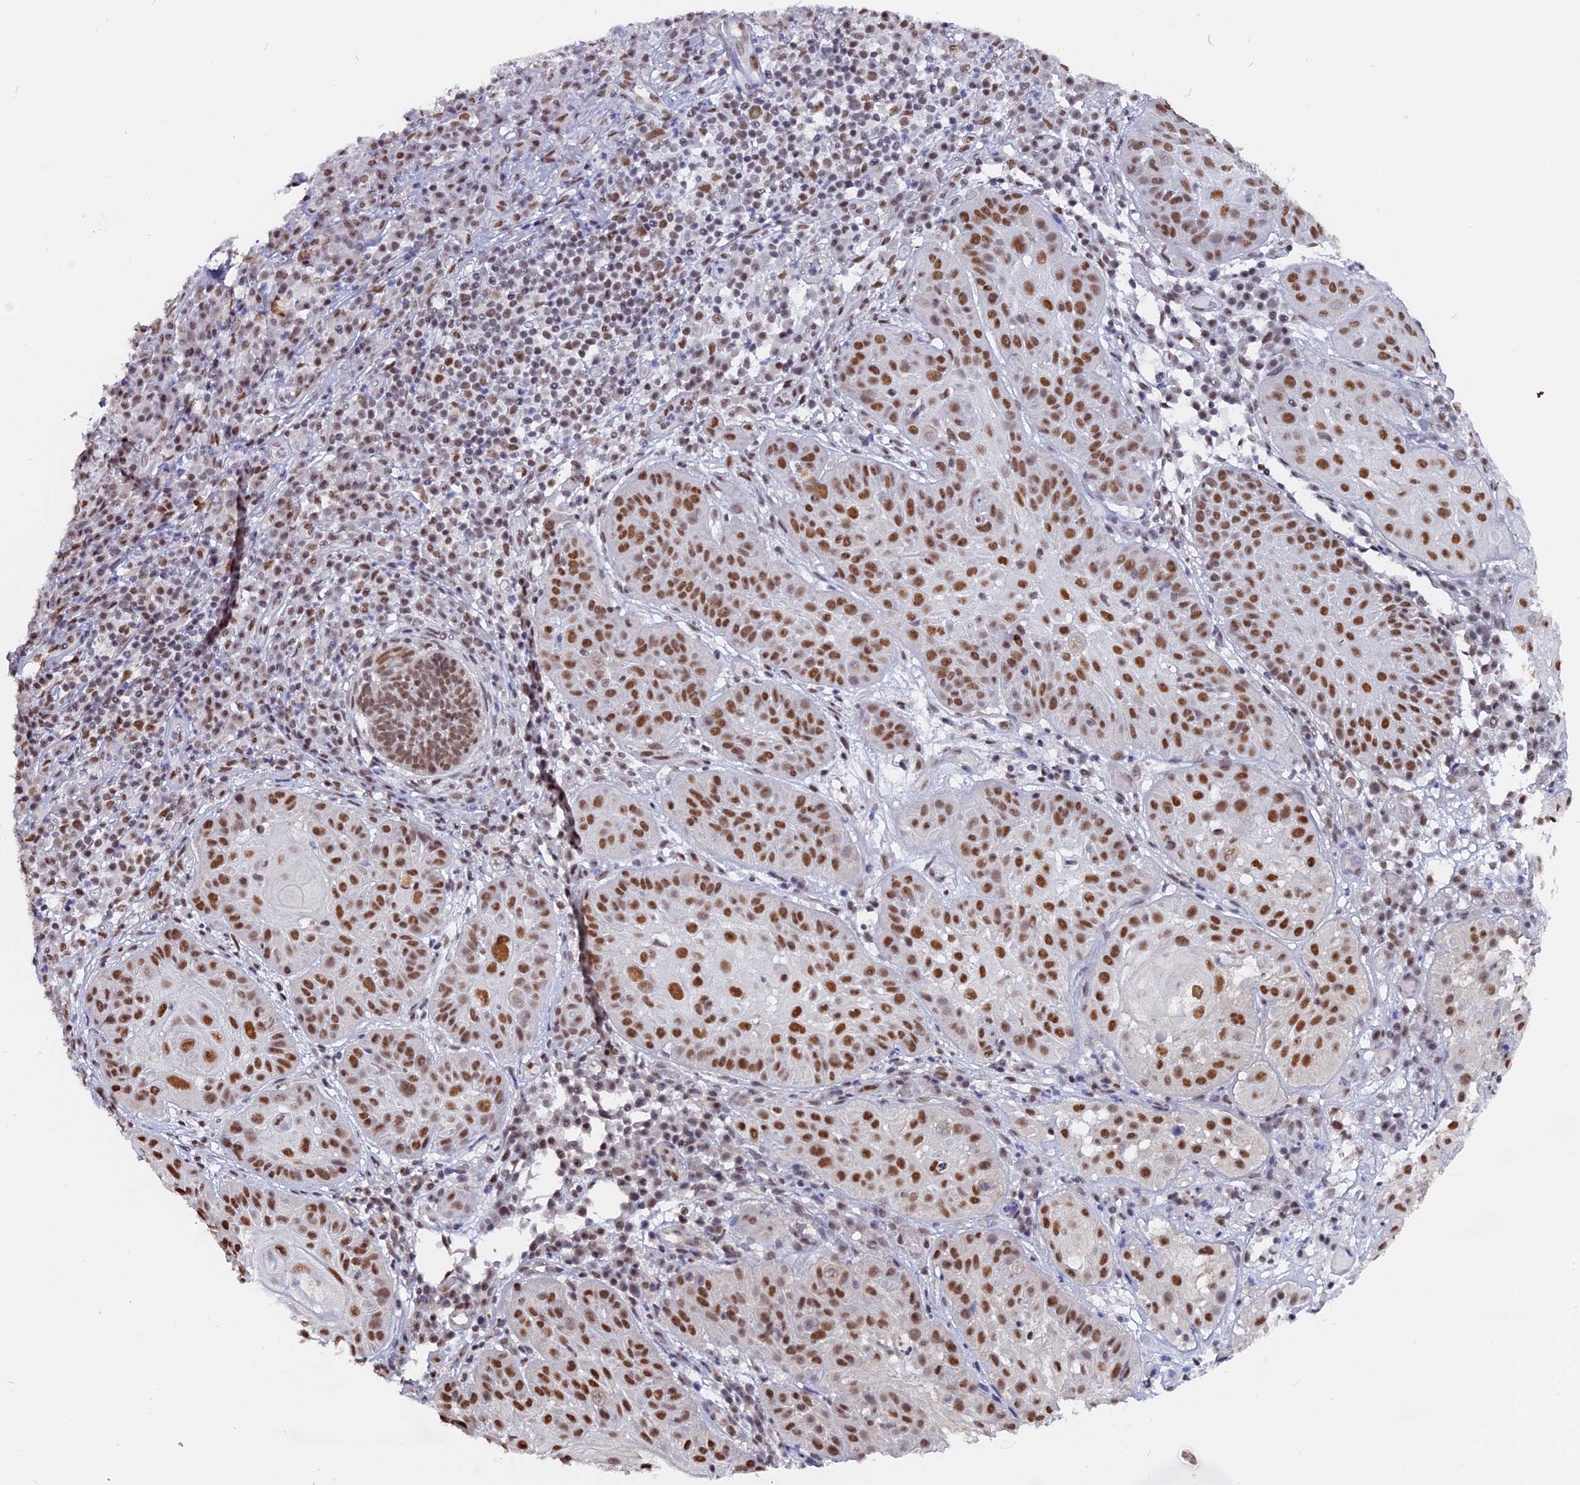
{"staining": {"intensity": "moderate", "quantity": ">75%", "location": "nuclear"}, "tissue": "skin cancer", "cell_type": "Tumor cells", "image_type": "cancer", "snomed": [{"axis": "morphology", "description": "Normal tissue, NOS"}, {"axis": "morphology", "description": "Basal cell carcinoma"}, {"axis": "topography", "description": "Skin"}], "caption": "A photomicrograph showing moderate nuclear expression in approximately >75% of tumor cells in skin basal cell carcinoma, as visualized by brown immunohistochemical staining.", "gene": "CD2BP2", "patient": {"sex": "male", "age": 93}}